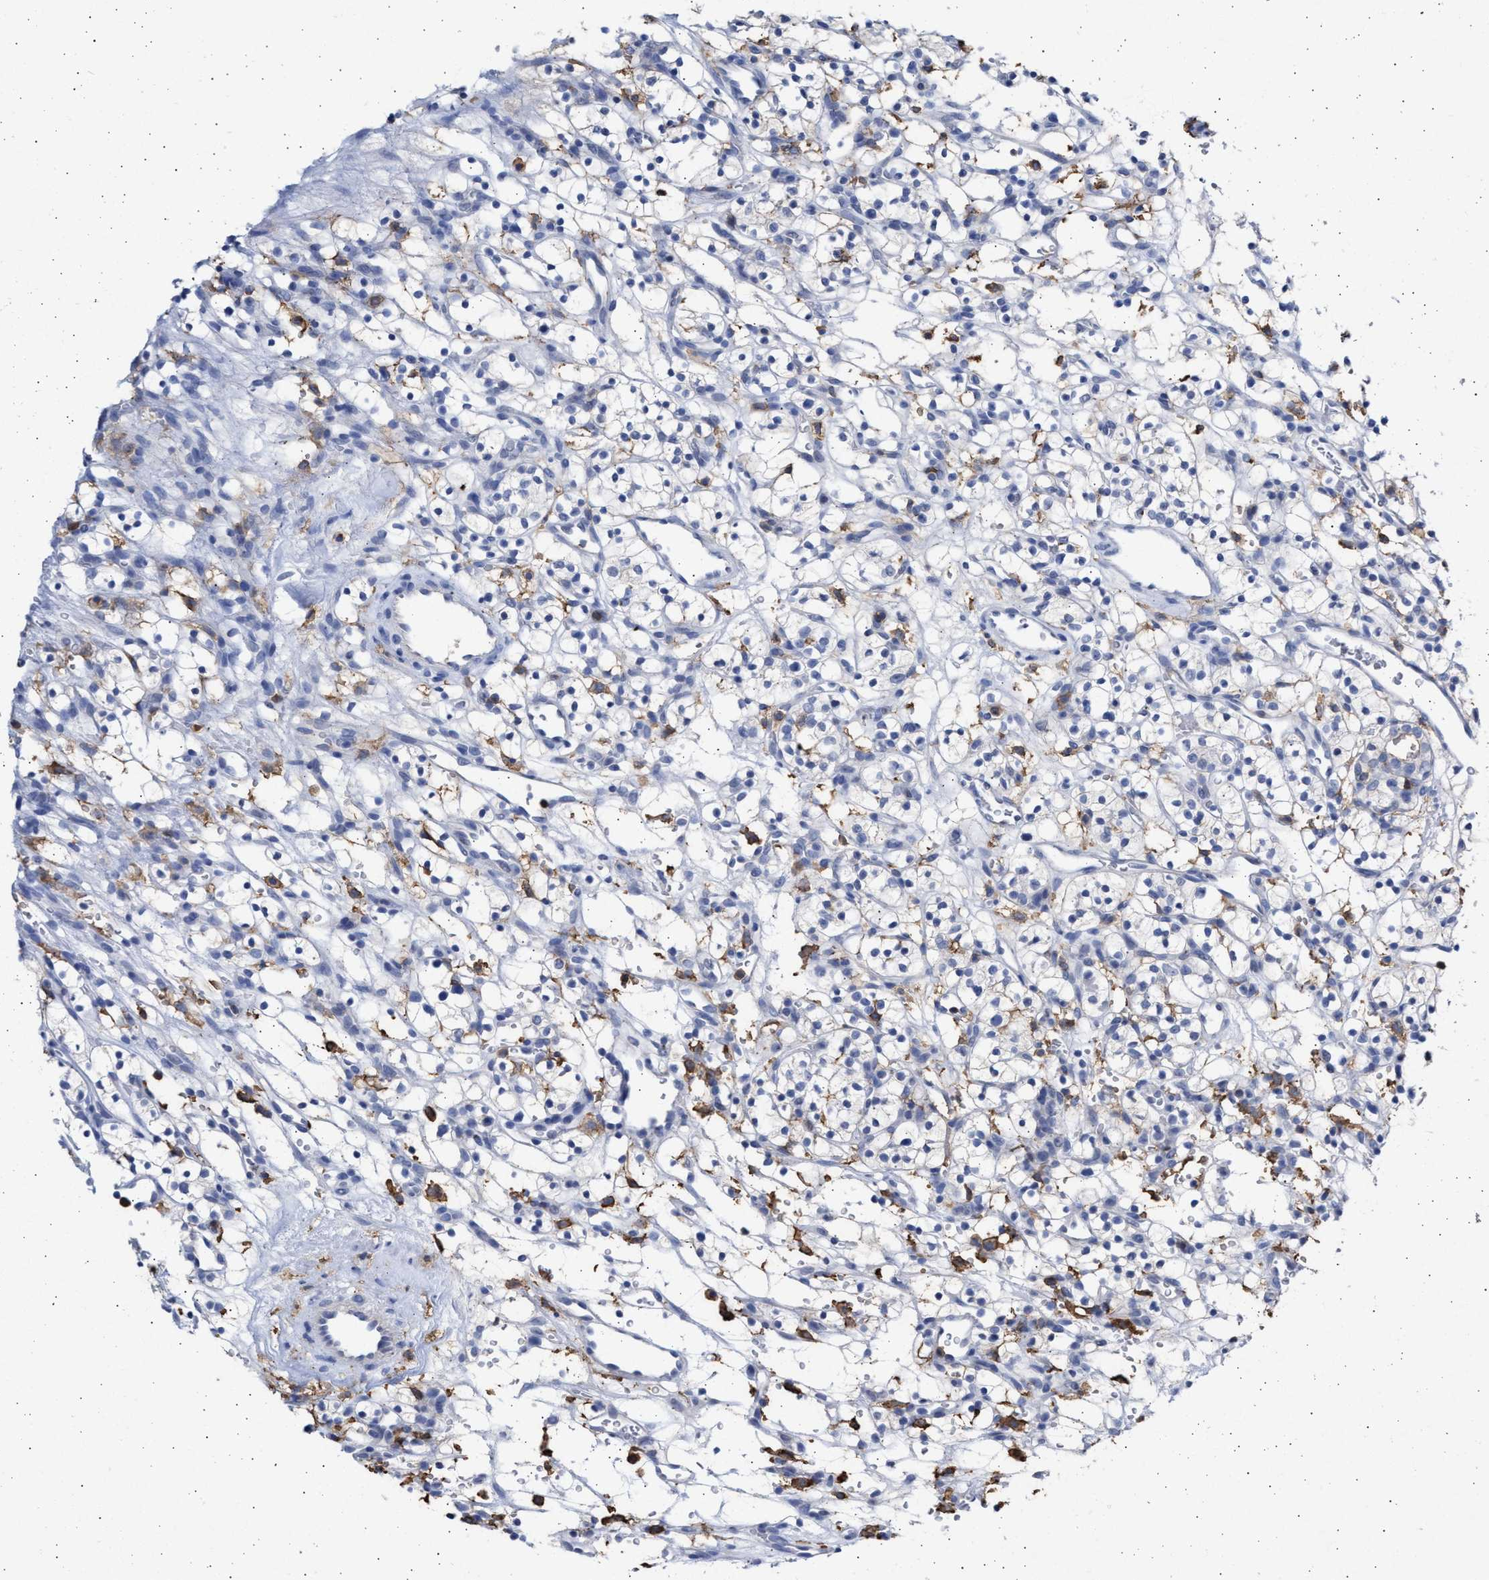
{"staining": {"intensity": "negative", "quantity": "none", "location": "none"}, "tissue": "renal cancer", "cell_type": "Tumor cells", "image_type": "cancer", "snomed": [{"axis": "morphology", "description": "Adenocarcinoma, NOS"}, {"axis": "topography", "description": "Kidney"}], "caption": "This is an IHC photomicrograph of renal adenocarcinoma. There is no staining in tumor cells.", "gene": "FCER1A", "patient": {"sex": "female", "age": 57}}